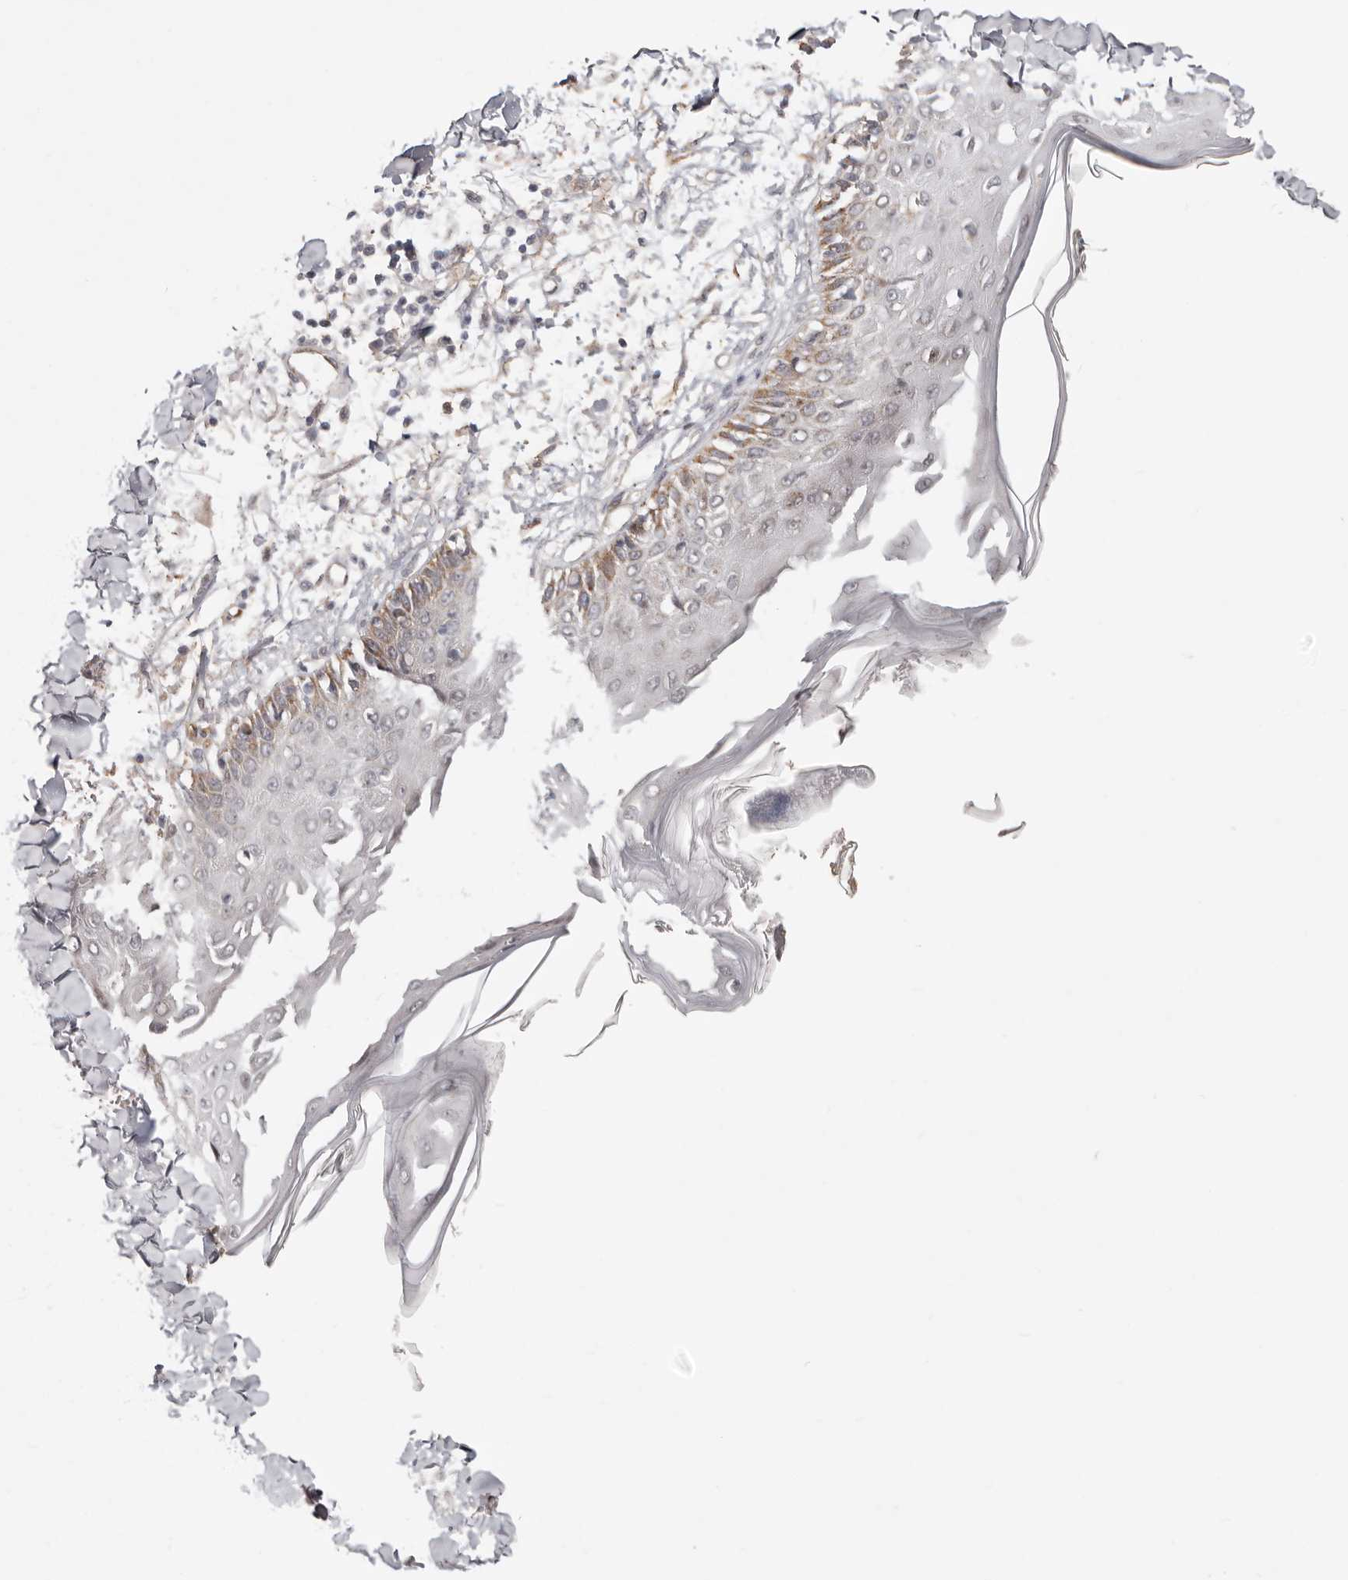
{"staining": {"intensity": "negative", "quantity": "none", "location": "none"}, "tissue": "skin", "cell_type": "Fibroblasts", "image_type": "normal", "snomed": [{"axis": "morphology", "description": "Normal tissue, NOS"}, {"axis": "morphology", "description": "Squamous cell carcinoma, NOS"}, {"axis": "topography", "description": "Skin"}, {"axis": "topography", "description": "Peripheral nerve tissue"}], "caption": "This micrograph is of unremarkable skin stained with immunohistochemistry (IHC) to label a protein in brown with the nuclei are counter-stained blue. There is no expression in fibroblasts.", "gene": "SZT2", "patient": {"sex": "male", "age": 83}}